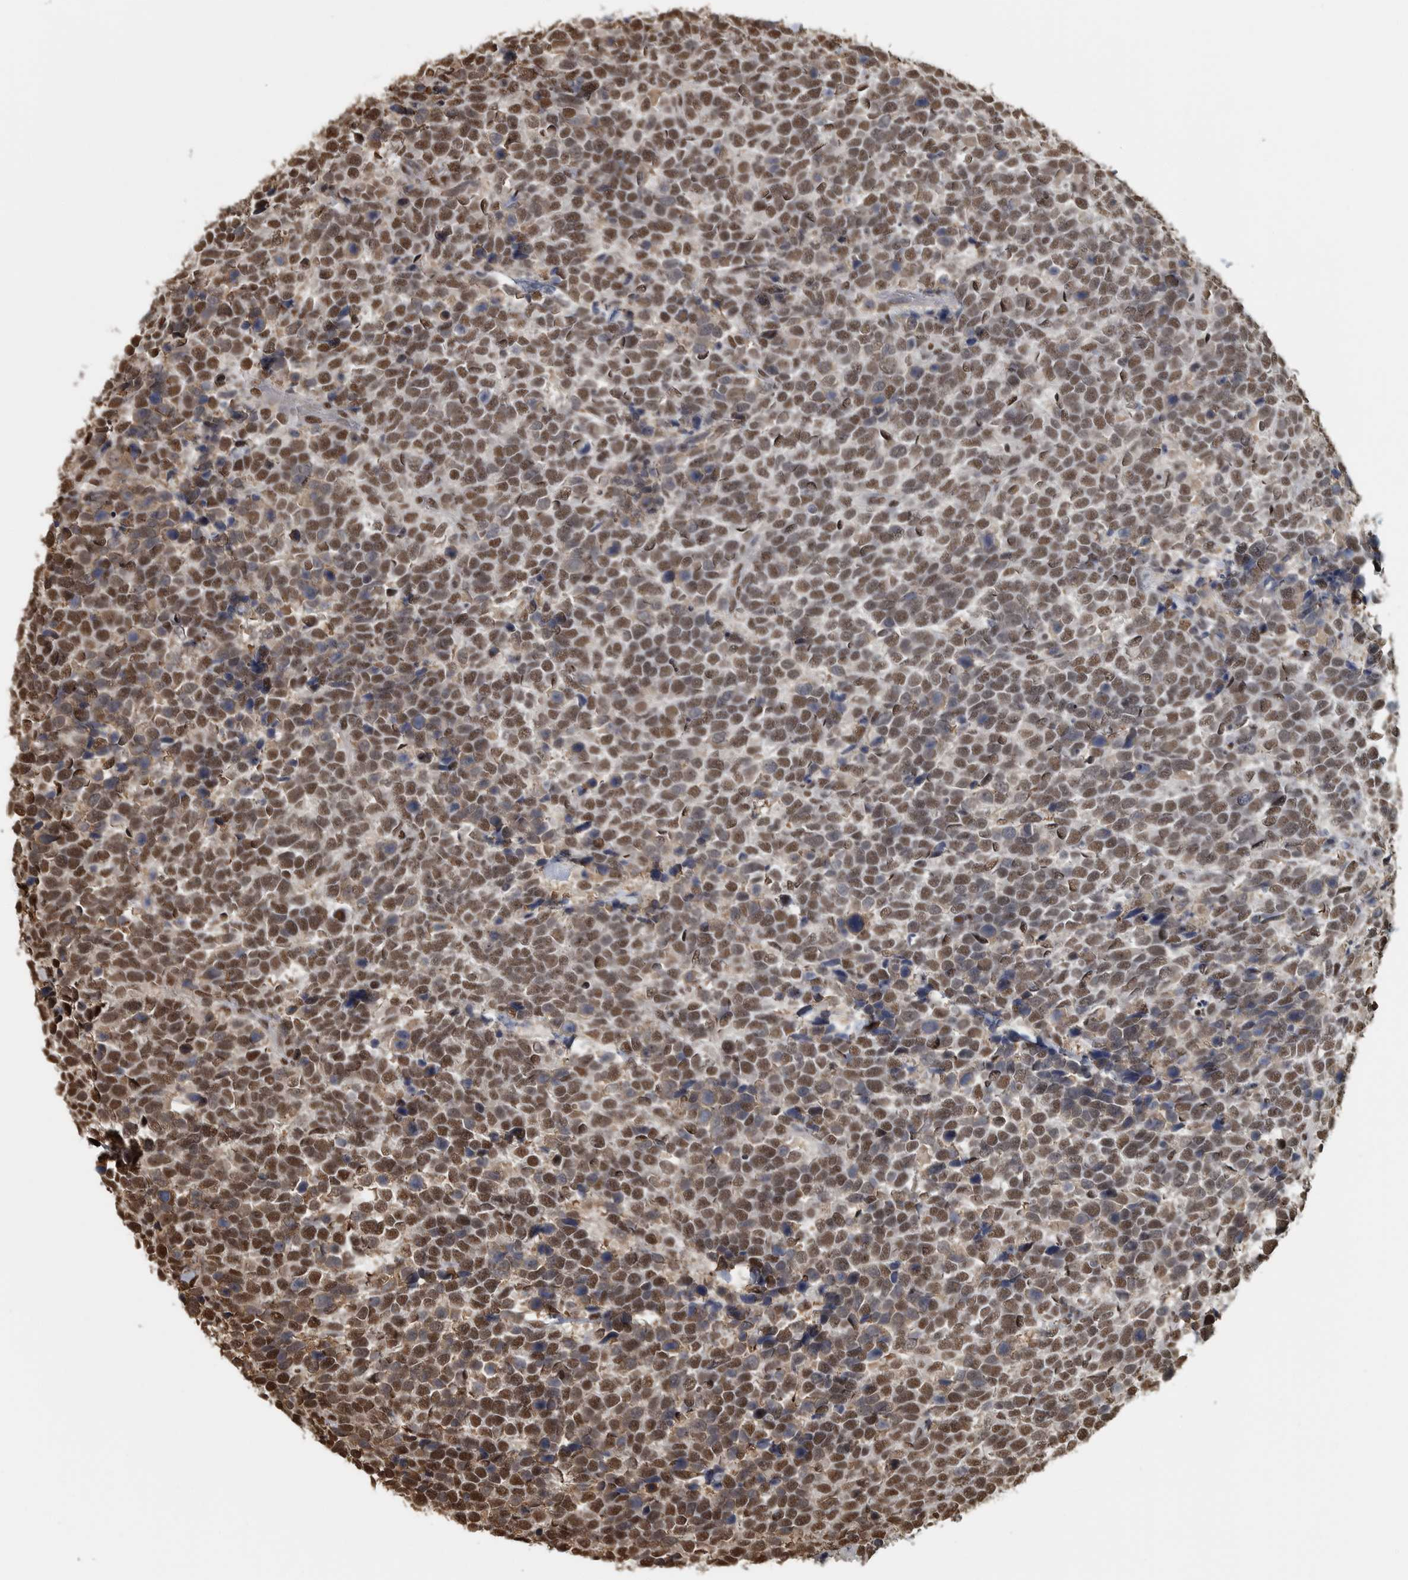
{"staining": {"intensity": "moderate", "quantity": ">75%", "location": "nuclear"}, "tissue": "urothelial cancer", "cell_type": "Tumor cells", "image_type": "cancer", "snomed": [{"axis": "morphology", "description": "Urothelial carcinoma, High grade"}, {"axis": "topography", "description": "Urinary bladder"}], "caption": "Moderate nuclear protein staining is seen in about >75% of tumor cells in urothelial carcinoma (high-grade). (Brightfield microscopy of DAB IHC at high magnification).", "gene": "TGS1", "patient": {"sex": "female", "age": 82}}